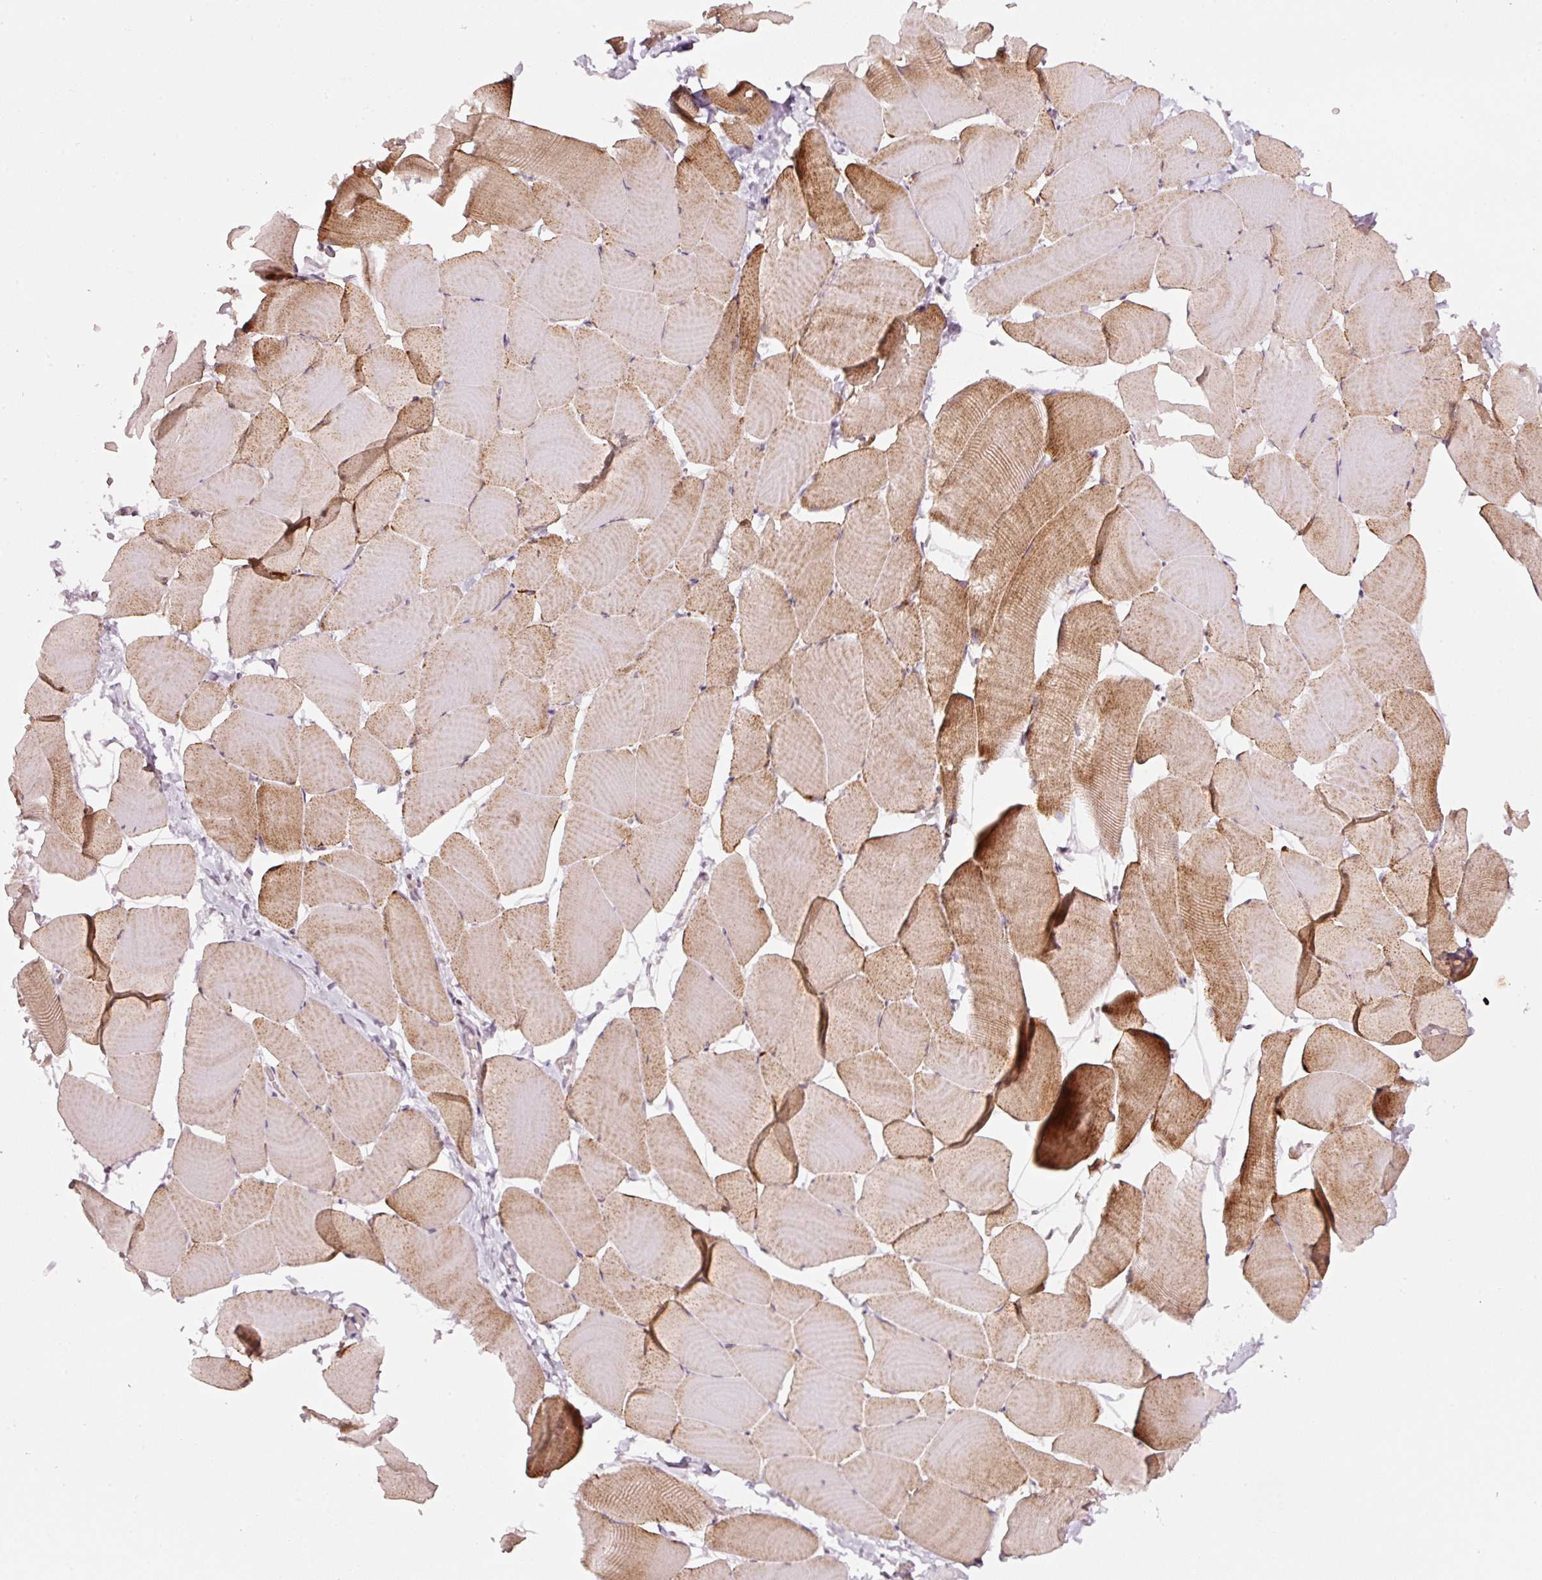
{"staining": {"intensity": "moderate", "quantity": "25%-75%", "location": "cytoplasmic/membranous"}, "tissue": "skeletal muscle", "cell_type": "Myocytes", "image_type": "normal", "snomed": [{"axis": "morphology", "description": "Normal tissue, NOS"}, {"axis": "topography", "description": "Skeletal muscle"}], "caption": "A high-resolution image shows IHC staining of benign skeletal muscle, which reveals moderate cytoplasmic/membranous expression in approximately 25%-75% of myocytes. Using DAB (brown) and hematoxylin (blue) stains, captured at high magnification using brightfield microscopy.", "gene": "TOB2", "patient": {"sex": "male", "age": 25}}